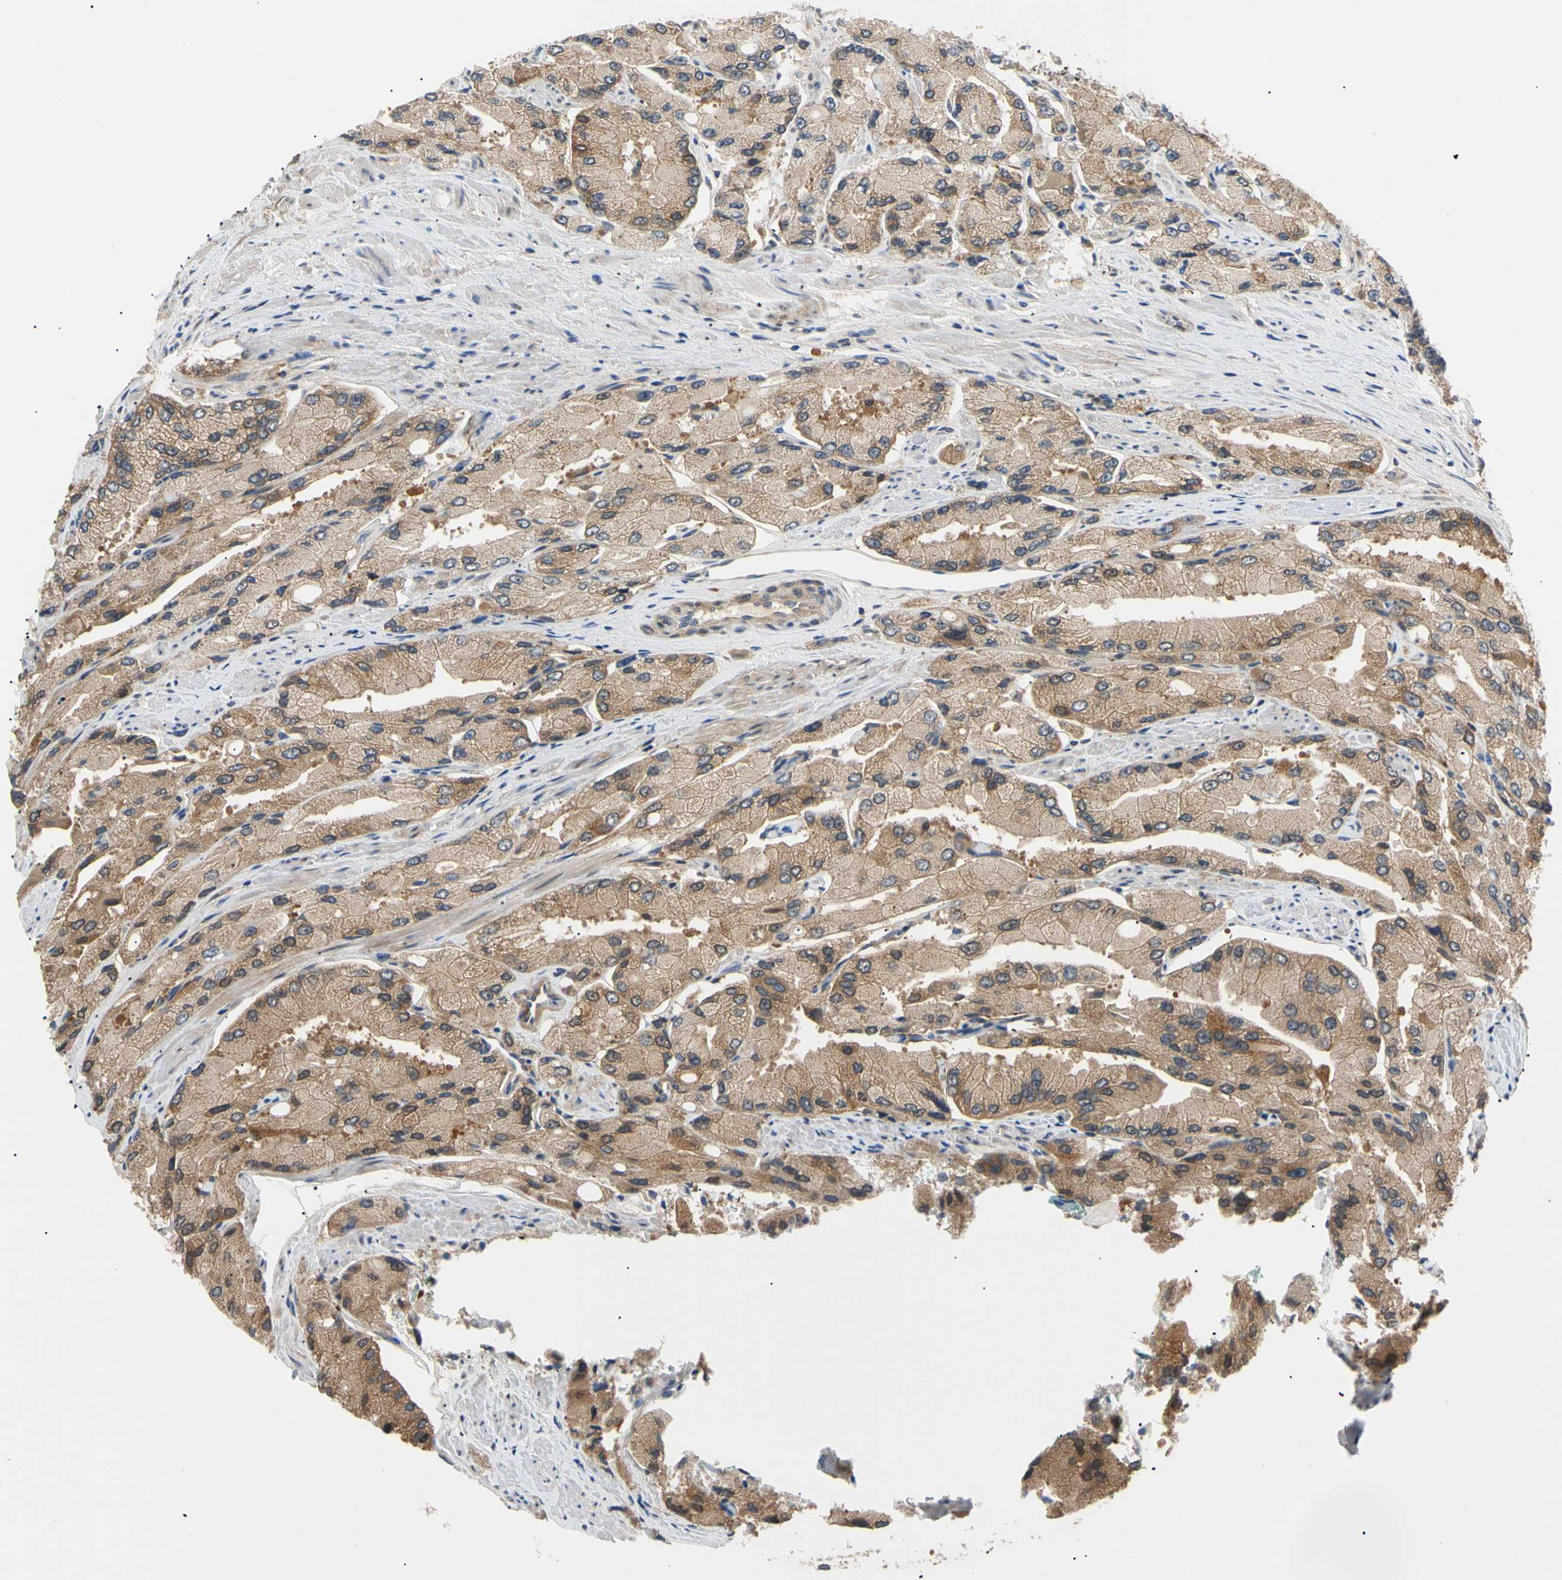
{"staining": {"intensity": "moderate", "quantity": ">75%", "location": "cytoplasmic/membranous"}, "tissue": "prostate cancer", "cell_type": "Tumor cells", "image_type": "cancer", "snomed": [{"axis": "morphology", "description": "Adenocarcinoma, High grade"}, {"axis": "topography", "description": "Prostate"}], "caption": "There is medium levels of moderate cytoplasmic/membranous staining in tumor cells of prostate cancer, as demonstrated by immunohistochemical staining (brown color).", "gene": "SEC23B", "patient": {"sex": "male", "age": 58}}